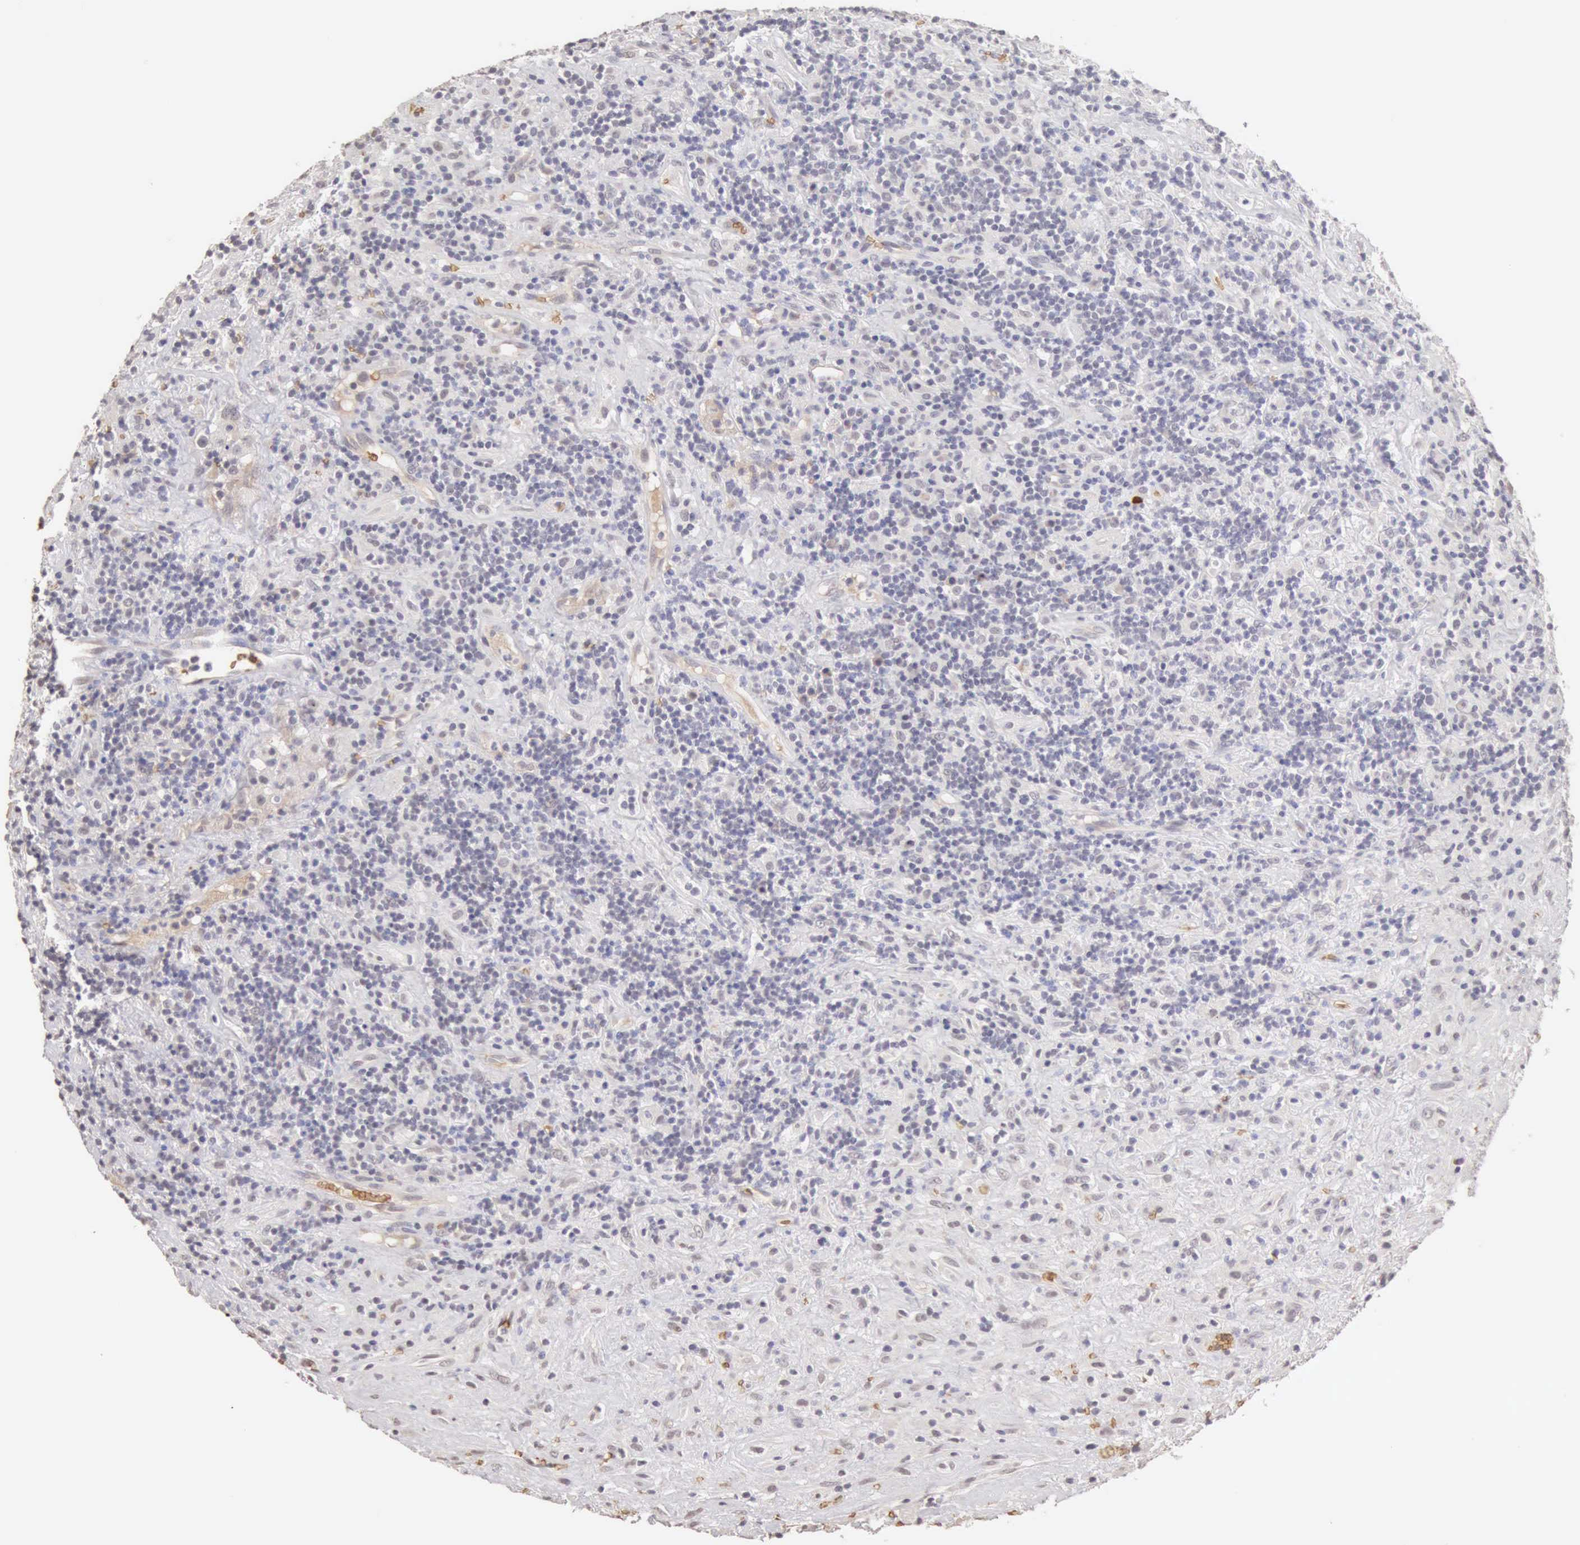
{"staining": {"intensity": "negative", "quantity": "none", "location": "none"}, "tissue": "lymphoma", "cell_type": "Tumor cells", "image_type": "cancer", "snomed": [{"axis": "morphology", "description": "Hodgkin's disease, NOS"}, {"axis": "topography", "description": "Lymph node"}], "caption": "The micrograph reveals no staining of tumor cells in Hodgkin's disease.", "gene": "CFI", "patient": {"sex": "male", "age": 46}}